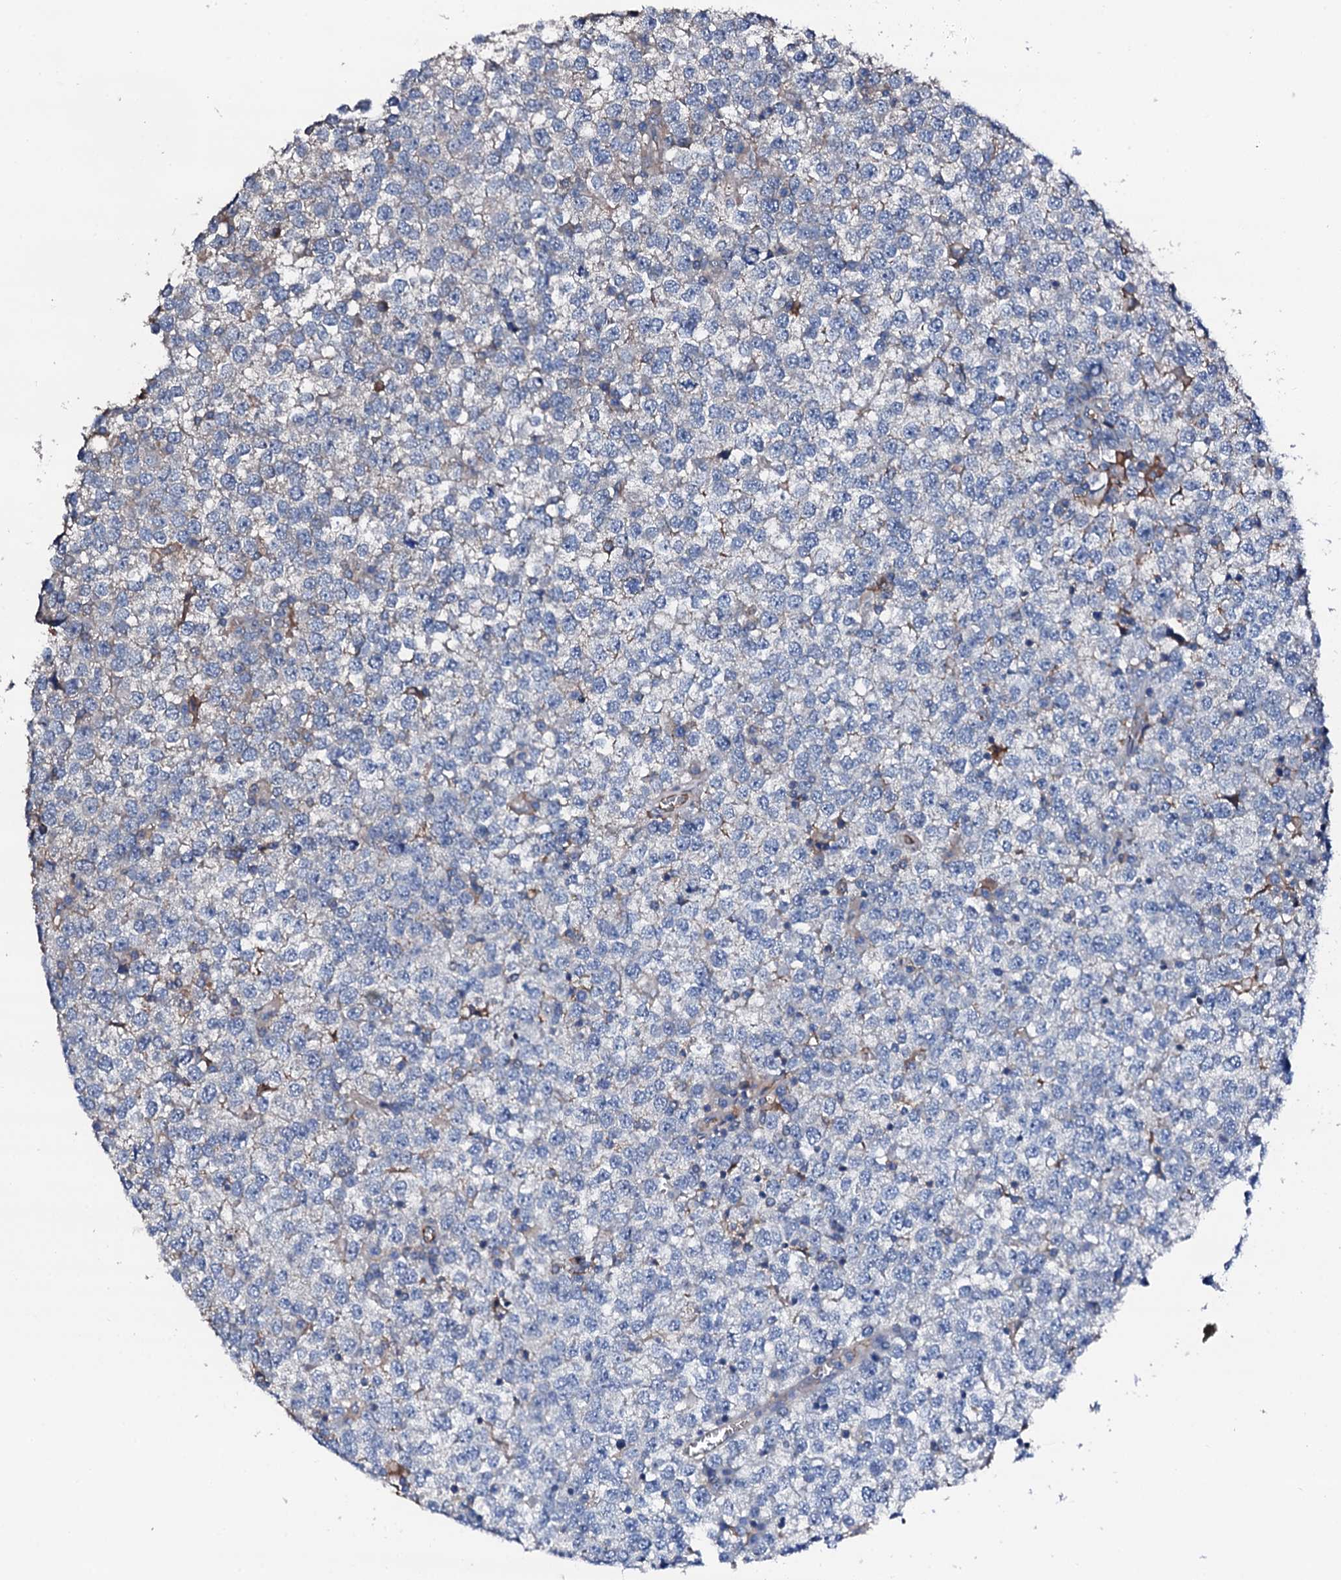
{"staining": {"intensity": "weak", "quantity": "<25%", "location": "cytoplasmic/membranous"}, "tissue": "testis cancer", "cell_type": "Tumor cells", "image_type": "cancer", "snomed": [{"axis": "morphology", "description": "Seminoma, NOS"}, {"axis": "topography", "description": "Testis"}], "caption": "Immunohistochemistry image of neoplastic tissue: human testis cancer (seminoma) stained with DAB (3,3'-diaminobenzidine) shows no significant protein positivity in tumor cells.", "gene": "TRAFD1", "patient": {"sex": "male", "age": 65}}